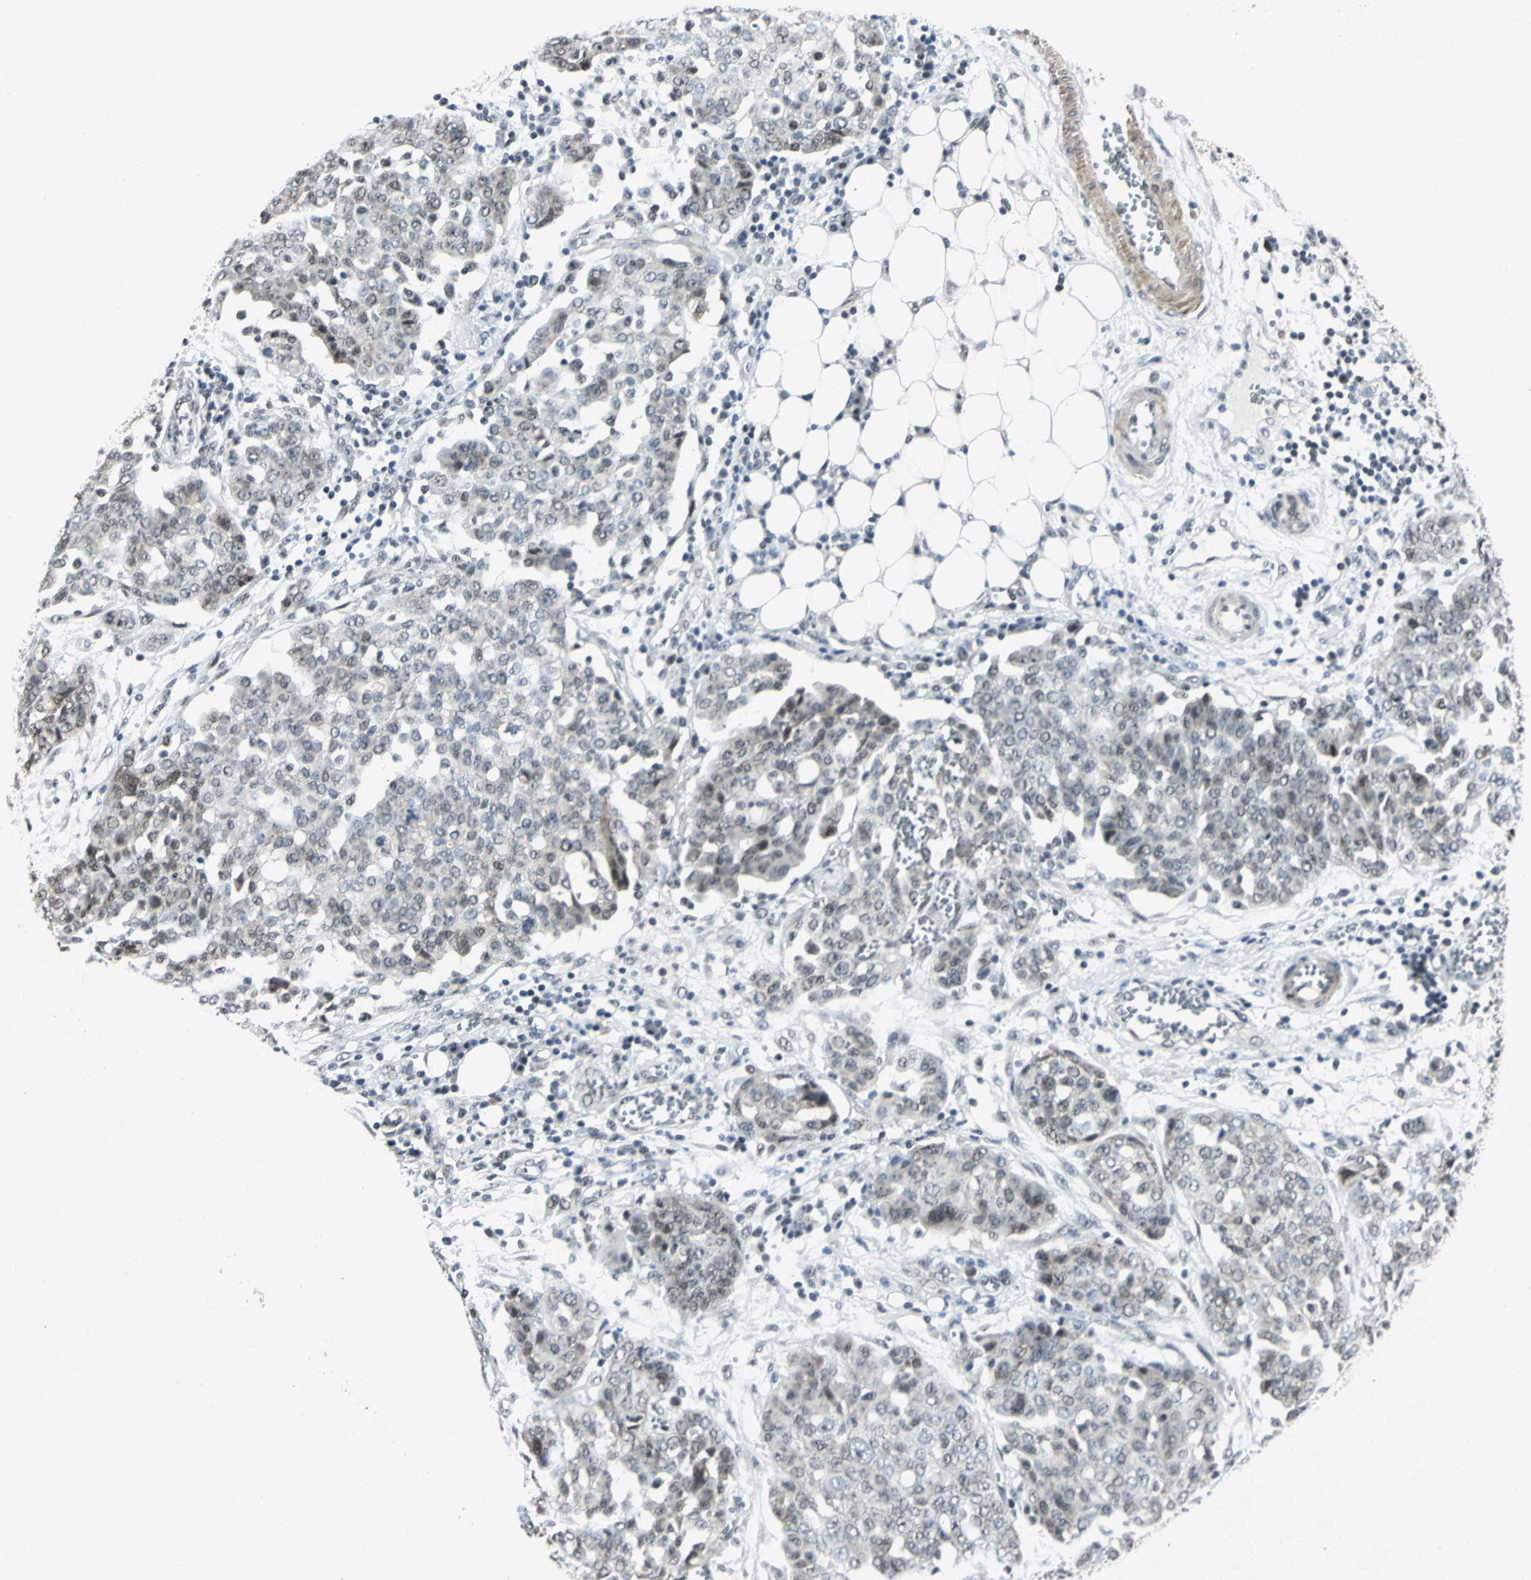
{"staining": {"intensity": "weak", "quantity": "<25%", "location": "cytoplasmic/membranous"}, "tissue": "ovarian cancer", "cell_type": "Tumor cells", "image_type": "cancer", "snomed": [{"axis": "morphology", "description": "Cystadenocarcinoma, serous, NOS"}, {"axis": "topography", "description": "Soft tissue"}, {"axis": "topography", "description": "Ovary"}], "caption": "There is no significant staining in tumor cells of serous cystadenocarcinoma (ovarian).", "gene": "MTA1", "patient": {"sex": "female", "age": 57}}